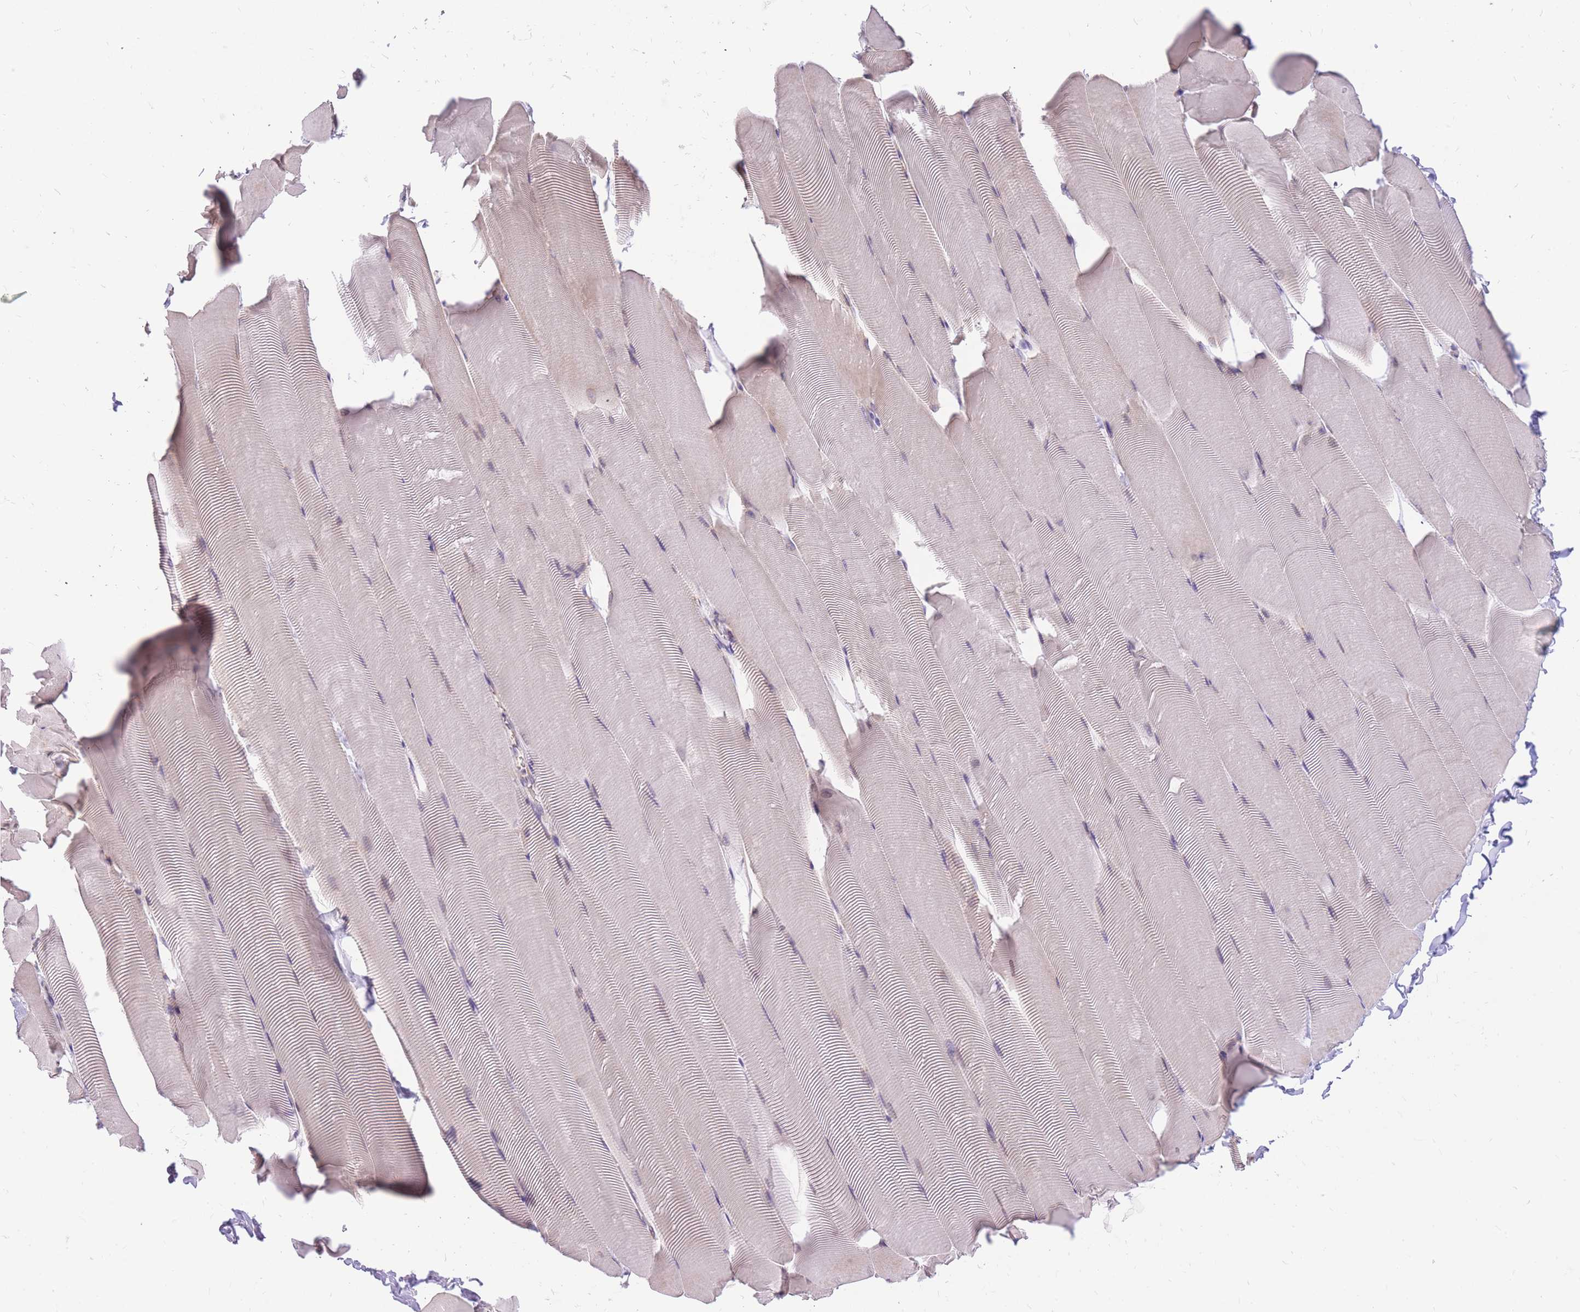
{"staining": {"intensity": "weak", "quantity": "25%-75%", "location": "cytoplasmic/membranous"}, "tissue": "skeletal muscle", "cell_type": "Myocytes", "image_type": "normal", "snomed": [{"axis": "morphology", "description": "Normal tissue, NOS"}, {"axis": "topography", "description": "Skeletal muscle"}], "caption": "Weak cytoplasmic/membranous staining is seen in about 25%-75% of myocytes in normal skeletal muscle.", "gene": "TOPAZ1", "patient": {"sex": "male", "age": 25}}